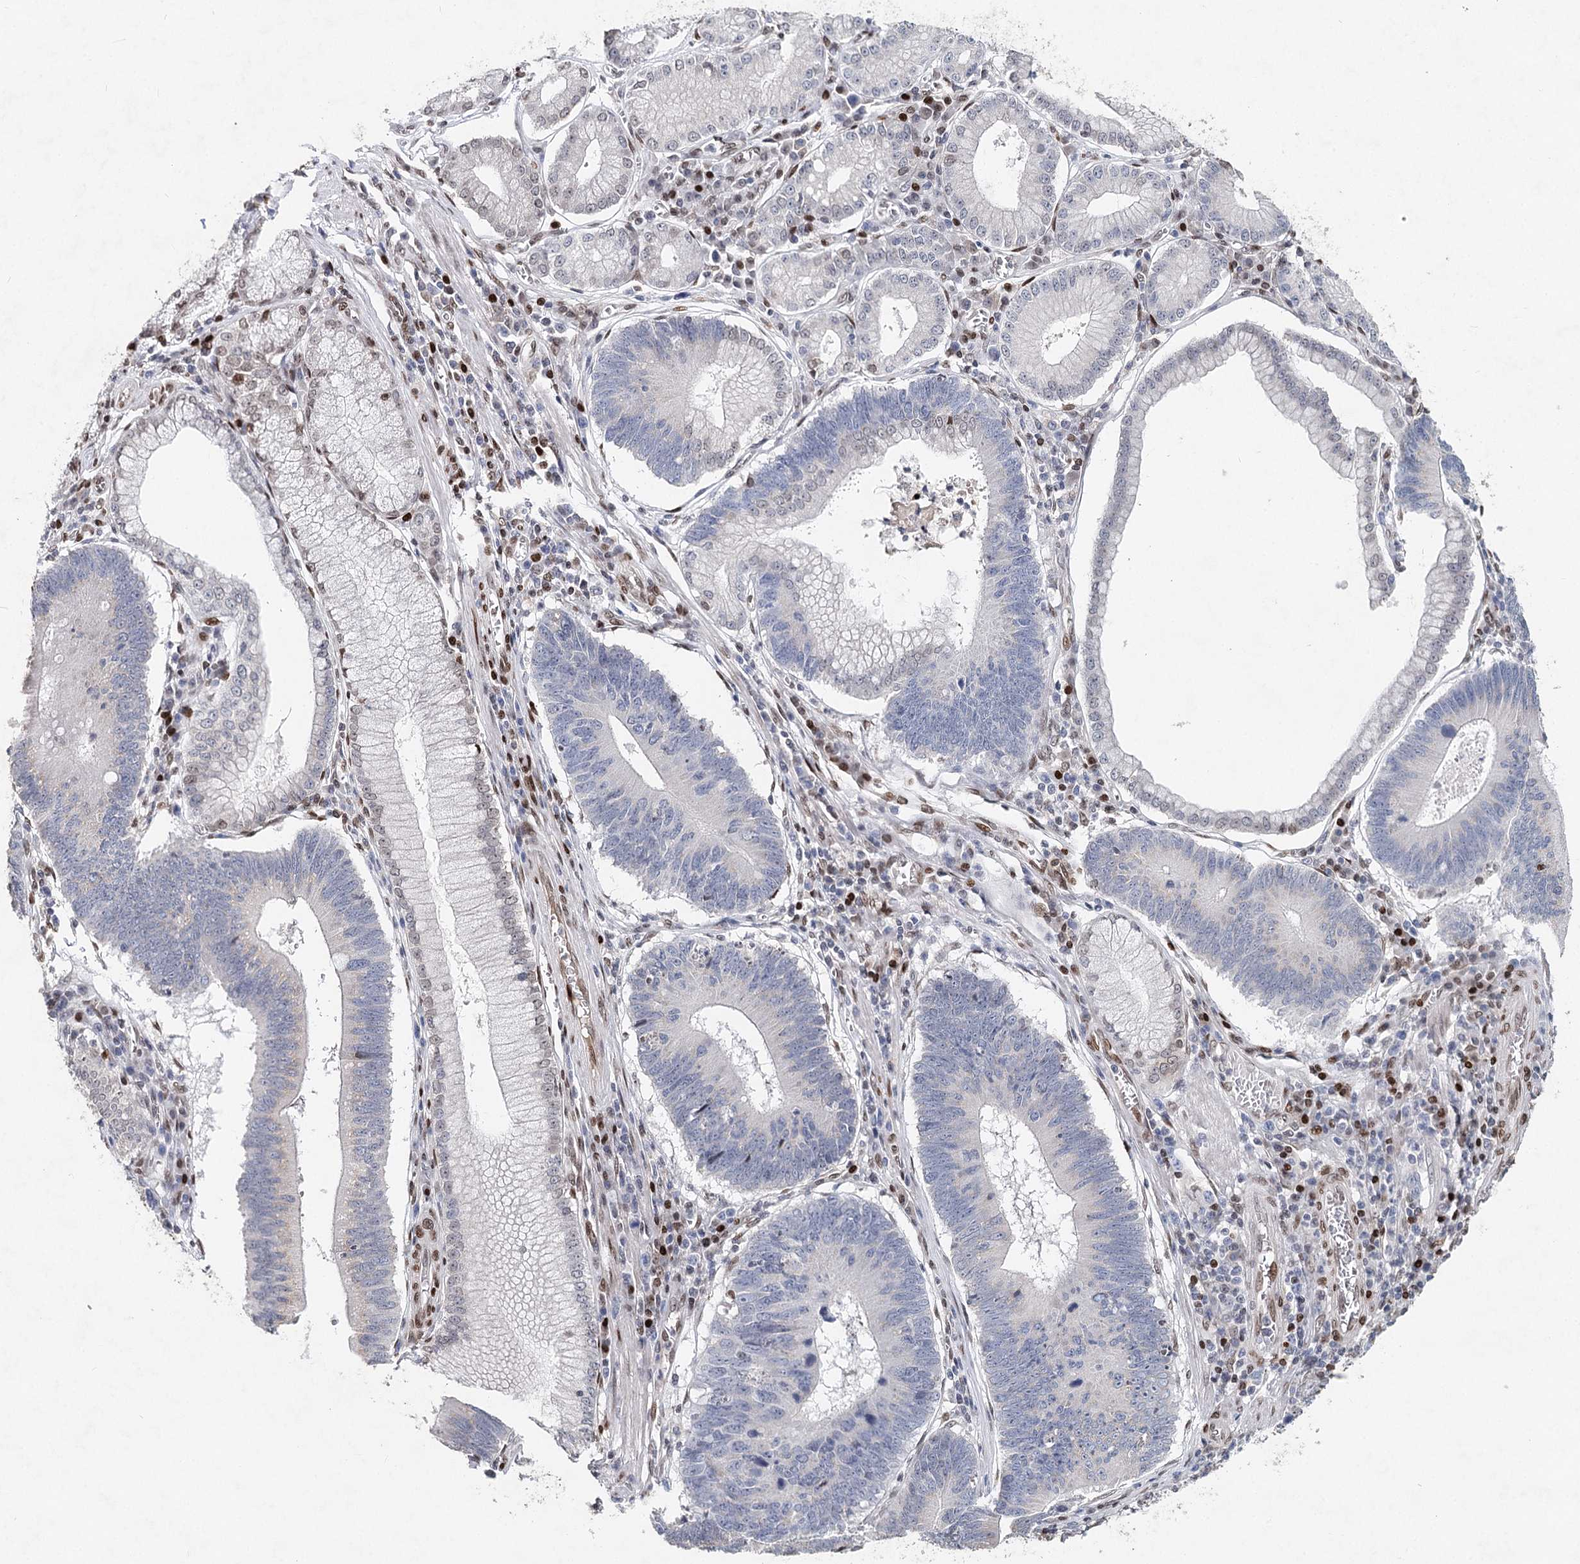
{"staining": {"intensity": "negative", "quantity": "none", "location": "none"}, "tissue": "stomach cancer", "cell_type": "Tumor cells", "image_type": "cancer", "snomed": [{"axis": "morphology", "description": "Adenocarcinoma, NOS"}, {"axis": "topography", "description": "Stomach"}], "caption": "An immunohistochemistry (IHC) image of stomach cancer is shown. There is no staining in tumor cells of stomach cancer.", "gene": "FRMD4A", "patient": {"sex": "male", "age": 59}}